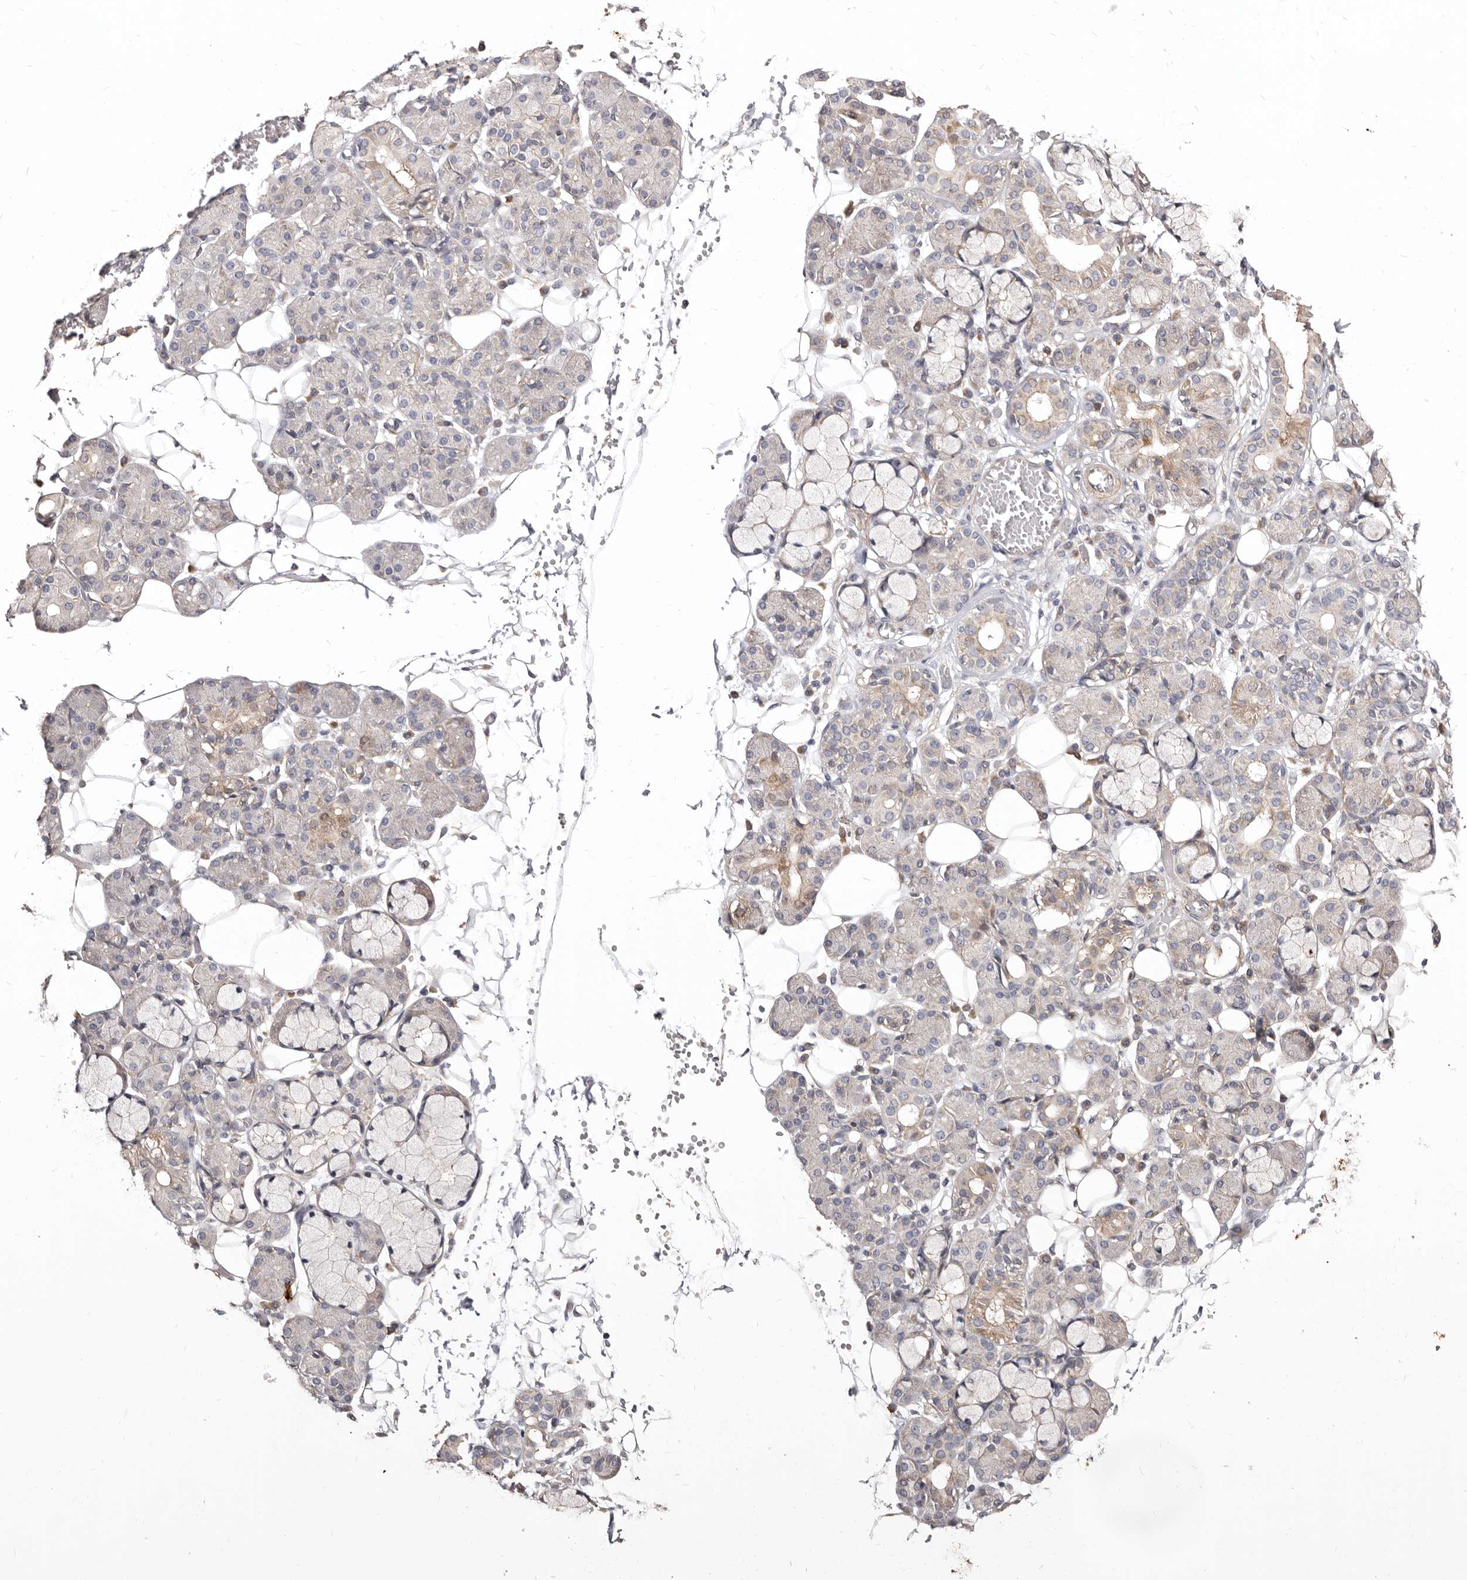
{"staining": {"intensity": "weak", "quantity": "<25%", "location": "cytoplasmic/membranous"}, "tissue": "salivary gland", "cell_type": "Glandular cells", "image_type": "normal", "snomed": [{"axis": "morphology", "description": "Normal tissue, NOS"}, {"axis": "topography", "description": "Salivary gland"}], "caption": "An immunohistochemistry (IHC) photomicrograph of benign salivary gland is shown. There is no staining in glandular cells of salivary gland.", "gene": "GPATCH4", "patient": {"sex": "male", "age": 63}}